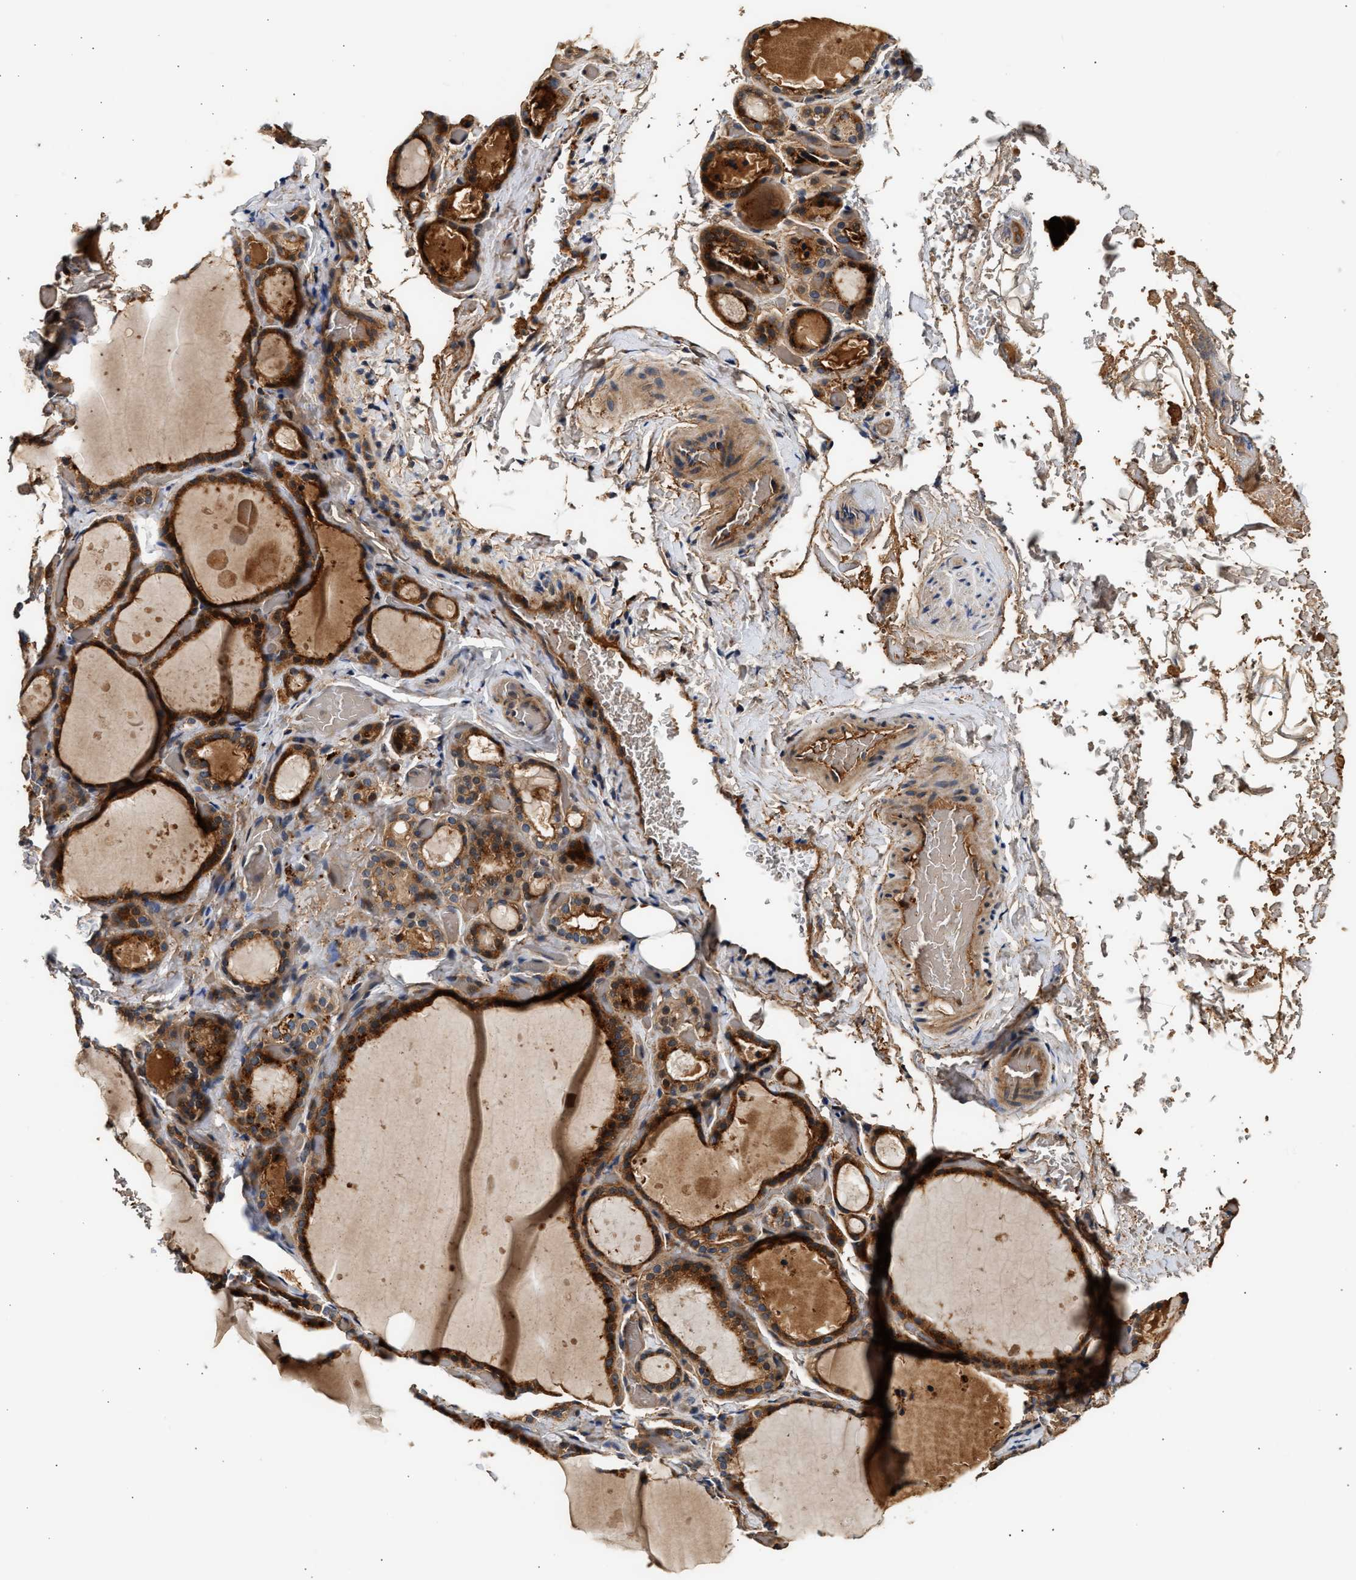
{"staining": {"intensity": "strong", "quantity": ">75%", "location": "cytoplasmic/membranous"}, "tissue": "thyroid gland", "cell_type": "Glandular cells", "image_type": "normal", "snomed": [{"axis": "morphology", "description": "Normal tissue, NOS"}, {"axis": "topography", "description": "Thyroid gland"}], "caption": "Thyroid gland stained for a protein reveals strong cytoplasmic/membranous positivity in glandular cells. The protein of interest is stained brown, and the nuclei are stained in blue (DAB (3,3'-diaminobenzidine) IHC with brightfield microscopy, high magnification).", "gene": "PLD3", "patient": {"sex": "female", "age": 44}}